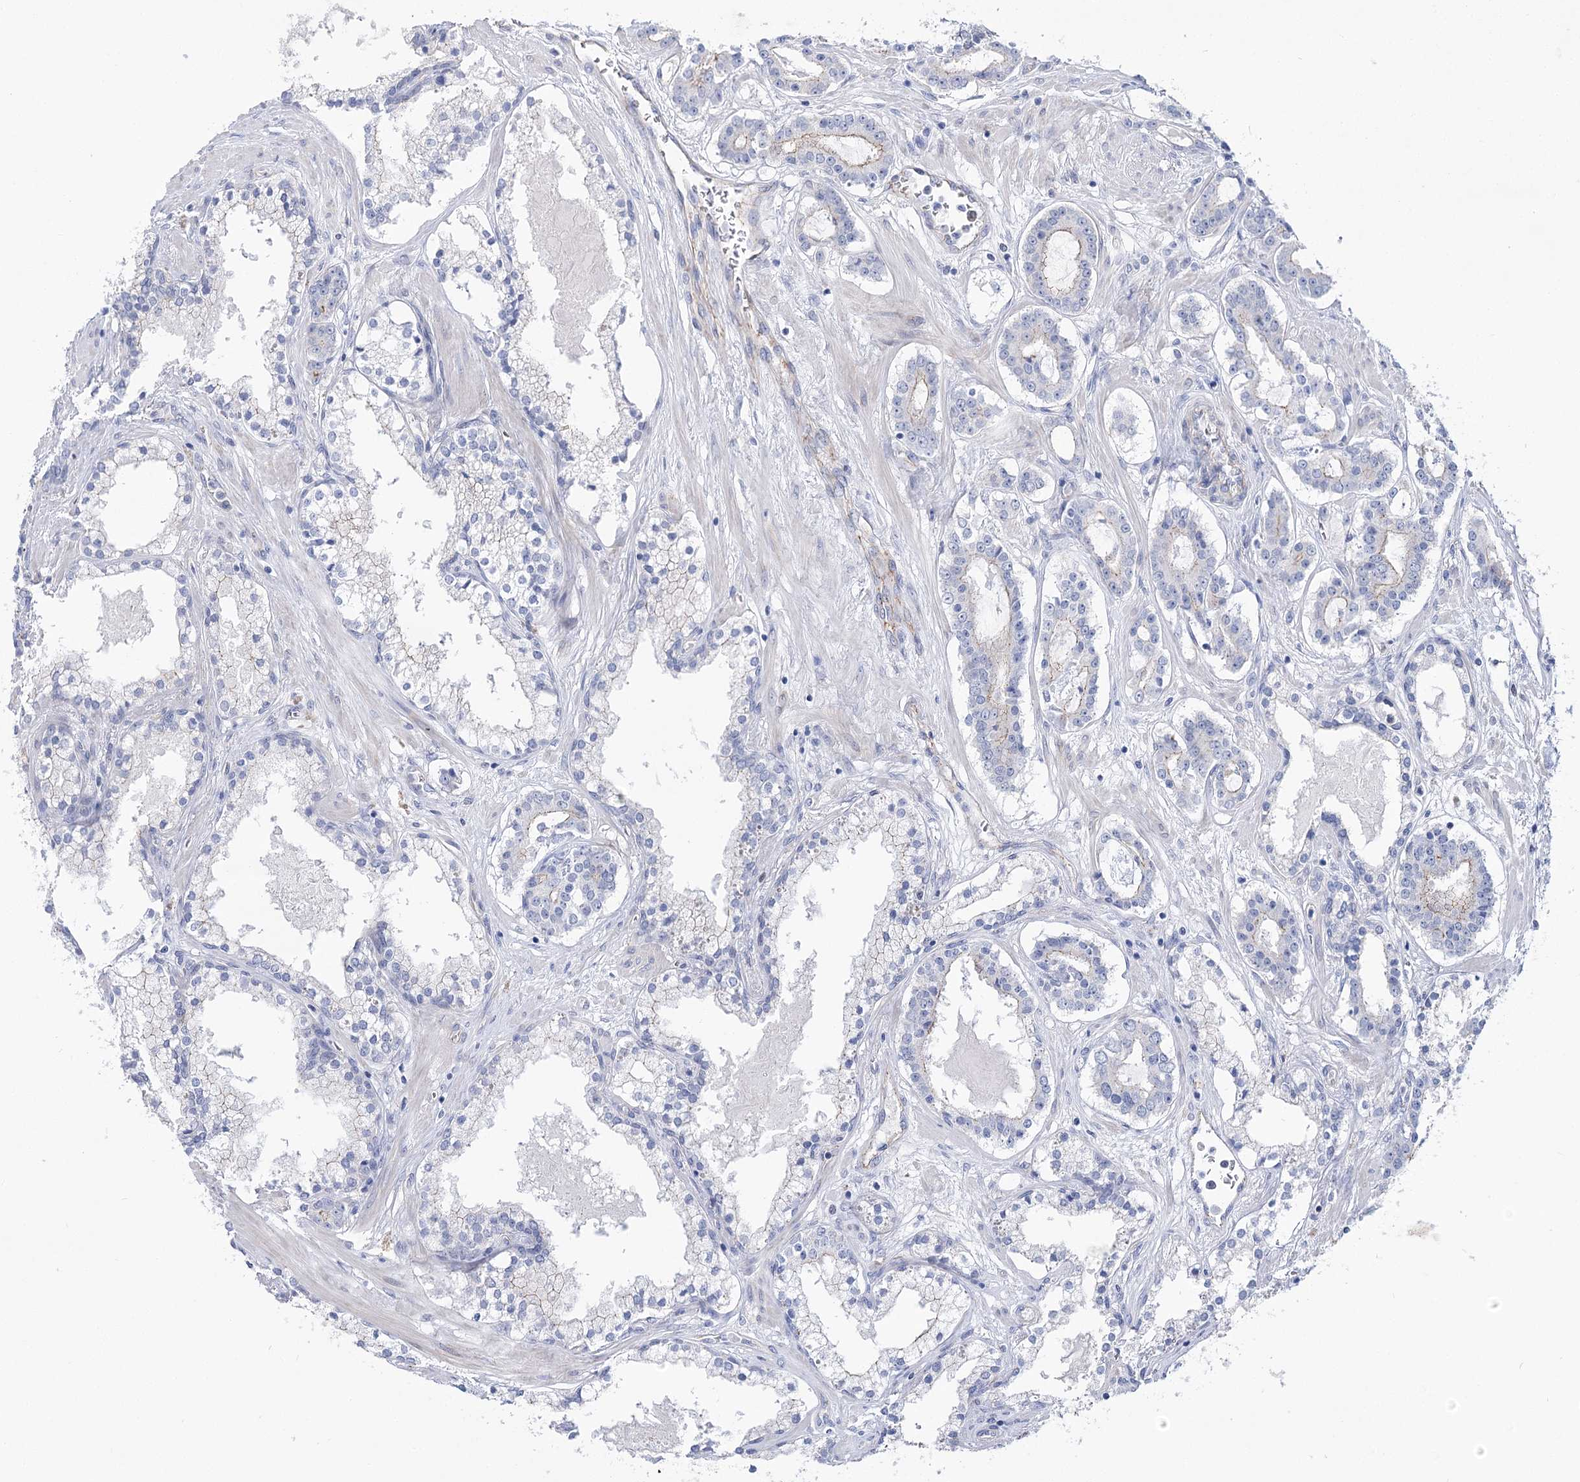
{"staining": {"intensity": "negative", "quantity": "none", "location": "none"}, "tissue": "prostate cancer", "cell_type": "Tumor cells", "image_type": "cancer", "snomed": [{"axis": "morphology", "description": "Adenocarcinoma, High grade"}, {"axis": "topography", "description": "Prostate"}], "caption": "Immunohistochemistry image of neoplastic tissue: human prostate high-grade adenocarcinoma stained with DAB (3,3'-diaminobenzidine) demonstrates no significant protein staining in tumor cells. (Brightfield microscopy of DAB IHC at high magnification).", "gene": "NRAP", "patient": {"sex": "male", "age": 58}}